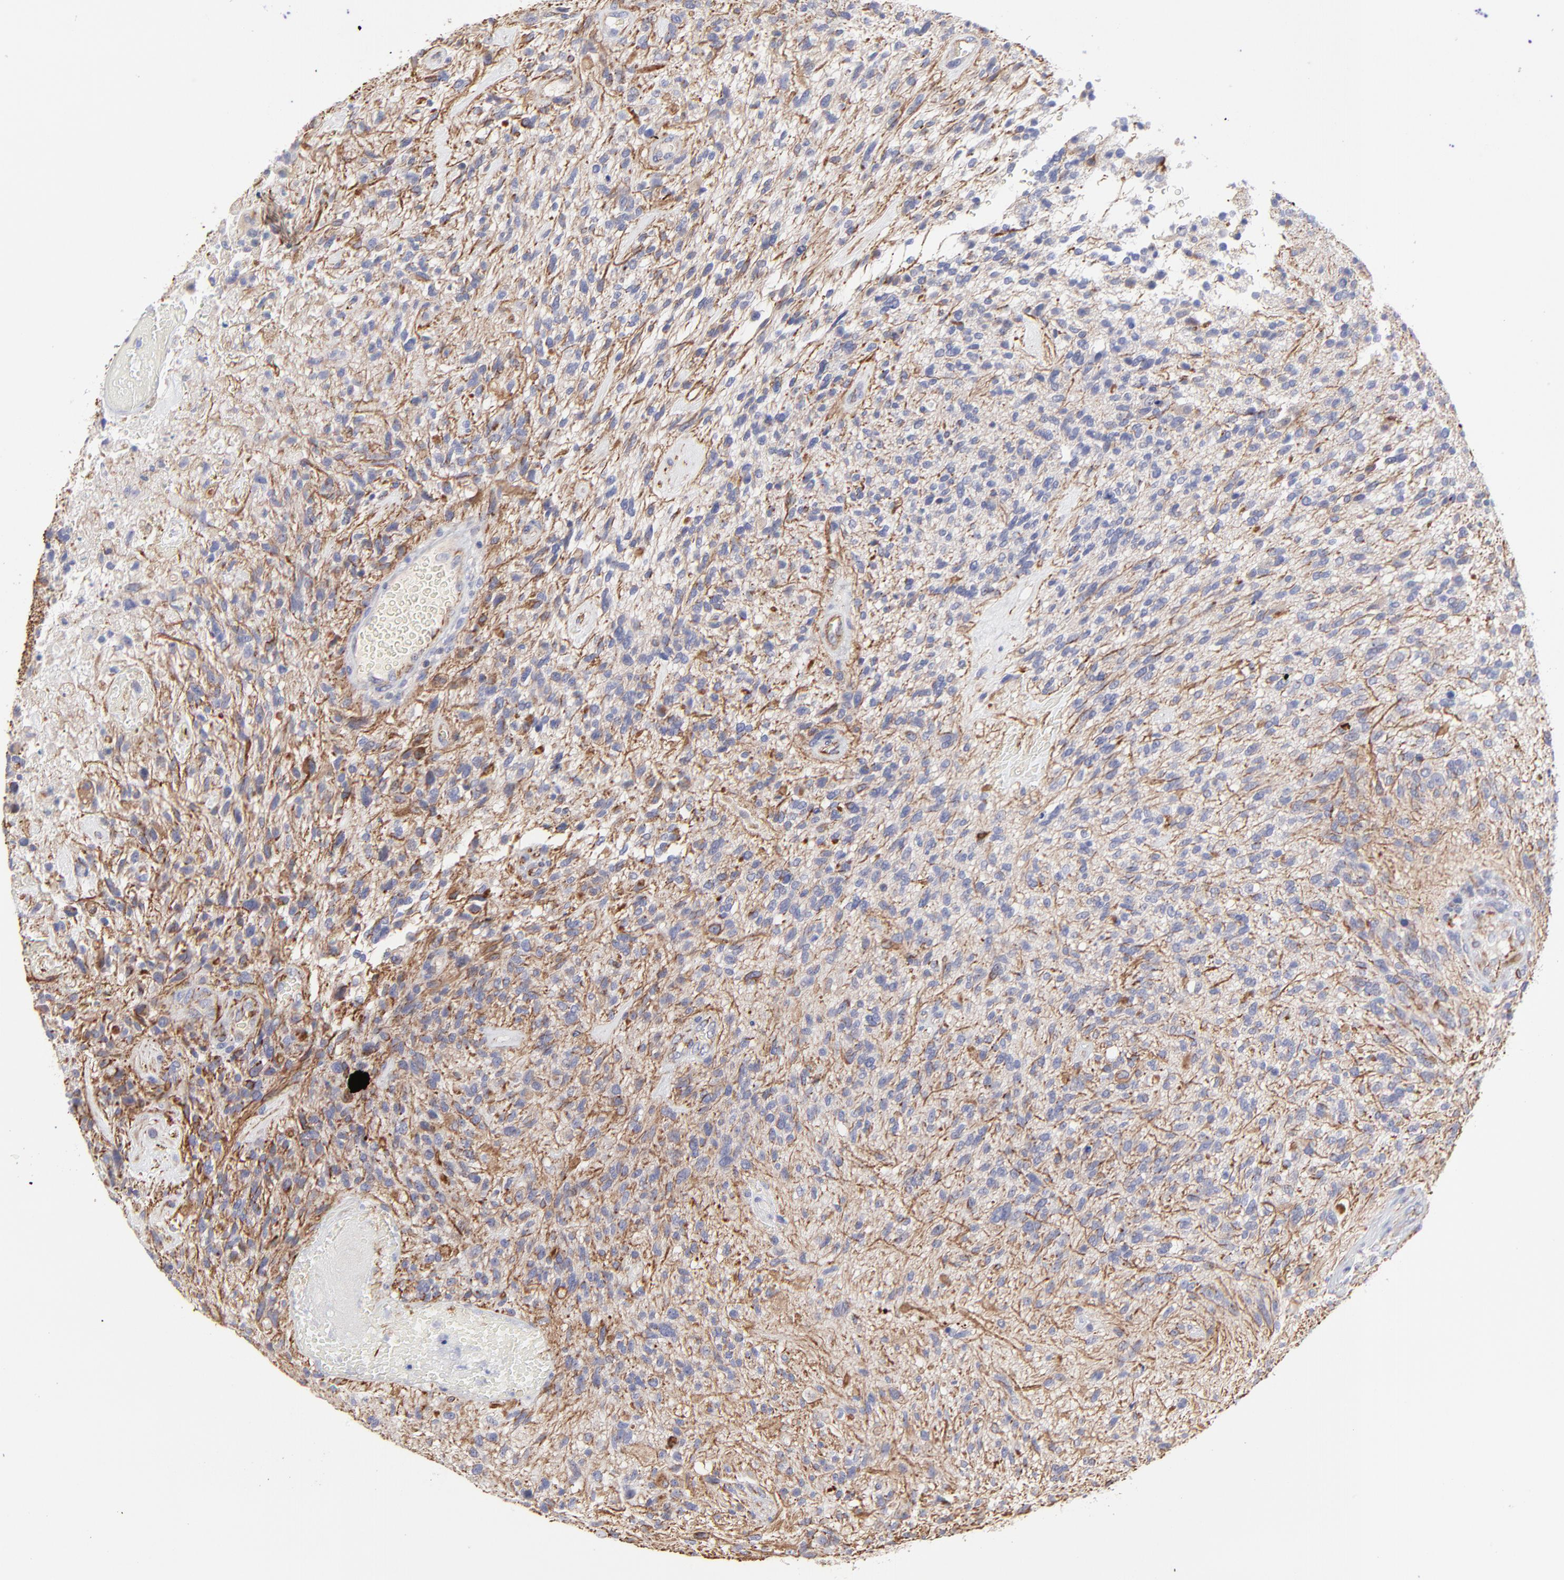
{"staining": {"intensity": "moderate", "quantity": "25%-75%", "location": "cytoplasmic/membranous"}, "tissue": "glioma", "cell_type": "Tumor cells", "image_type": "cancer", "snomed": [{"axis": "morphology", "description": "Normal tissue, NOS"}, {"axis": "morphology", "description": "Glioma, malignant, High grade"}, {"axis": "topography", "description": "Cerebral cortex"}], "caption": "Immunohistochemical staining of glioma displays moderate cytoplasmic/membranous protein staining in about 25%-75% of tumor cells. (Stains: DAB (3,3'-diaminobenzidine) in brown, nuclei in blue, Microscopy: brightfield microscopy at high magnification).", "gene": "COX8C", "patient": {"sex": "male", "age": 75}}